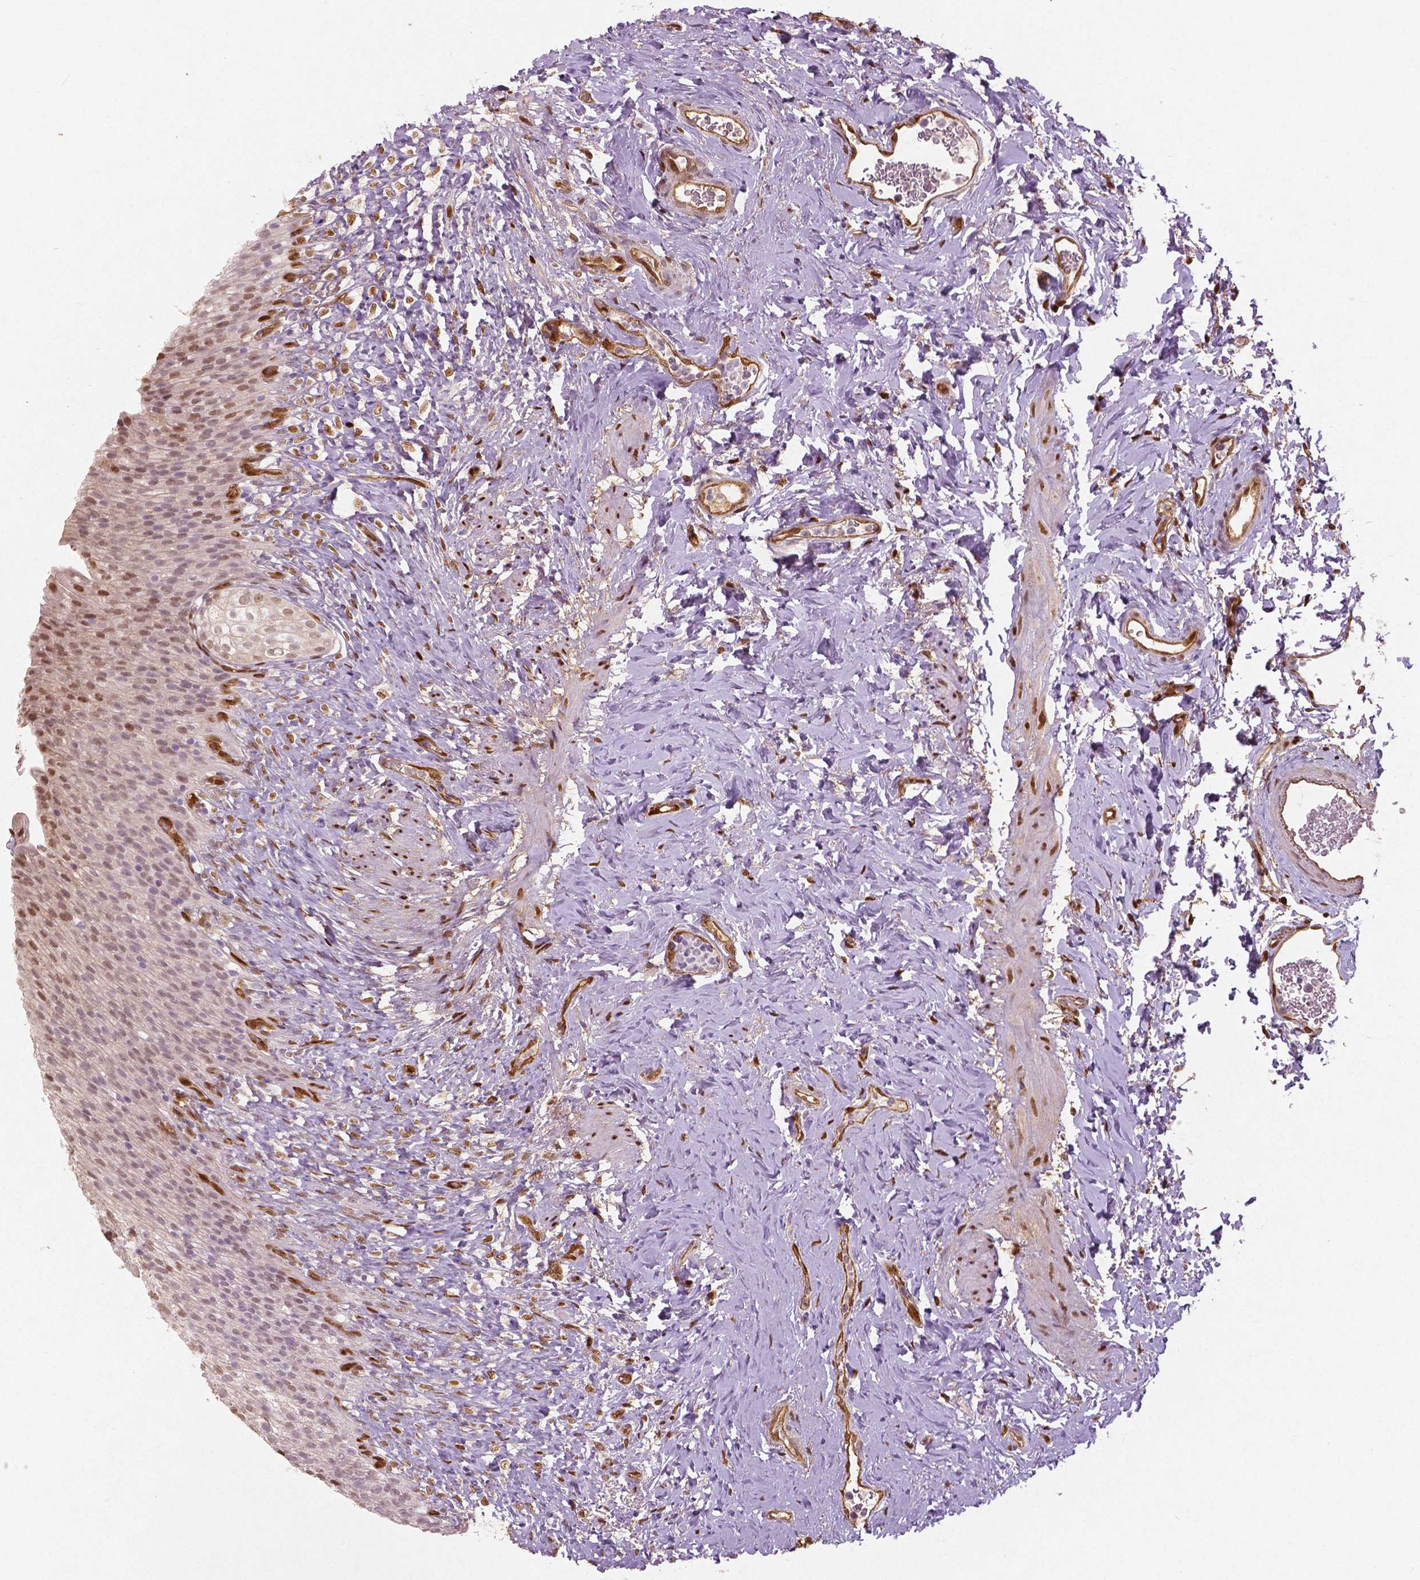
{"staining": {"intensity": "moderate", "quantity": ">75%", "location": "cytoplasmic/membranous,nuclear"}, "tissue": "urinary bladder", "cell_type": "Urothelial cells", "image_type": "normal", "snomed": [{"axis": "morphology", "description": "Normal tissue, NOS"}, {"axis": "topography", "description": "Urinary bladder"}, {"axis": "topography", "description": "Prostate"}], "caption": "Immunohistochemistry (IHC) histopathology image of unremarkable urinary bladder stained for a protein (brown), which exhibits medium levels of moderate cytoplasmic/membranous,nuclear staining in approximately >75% of urothelial cells.", "gene": "WWTR1", "patient": {"sex": "male", "age": 76}}